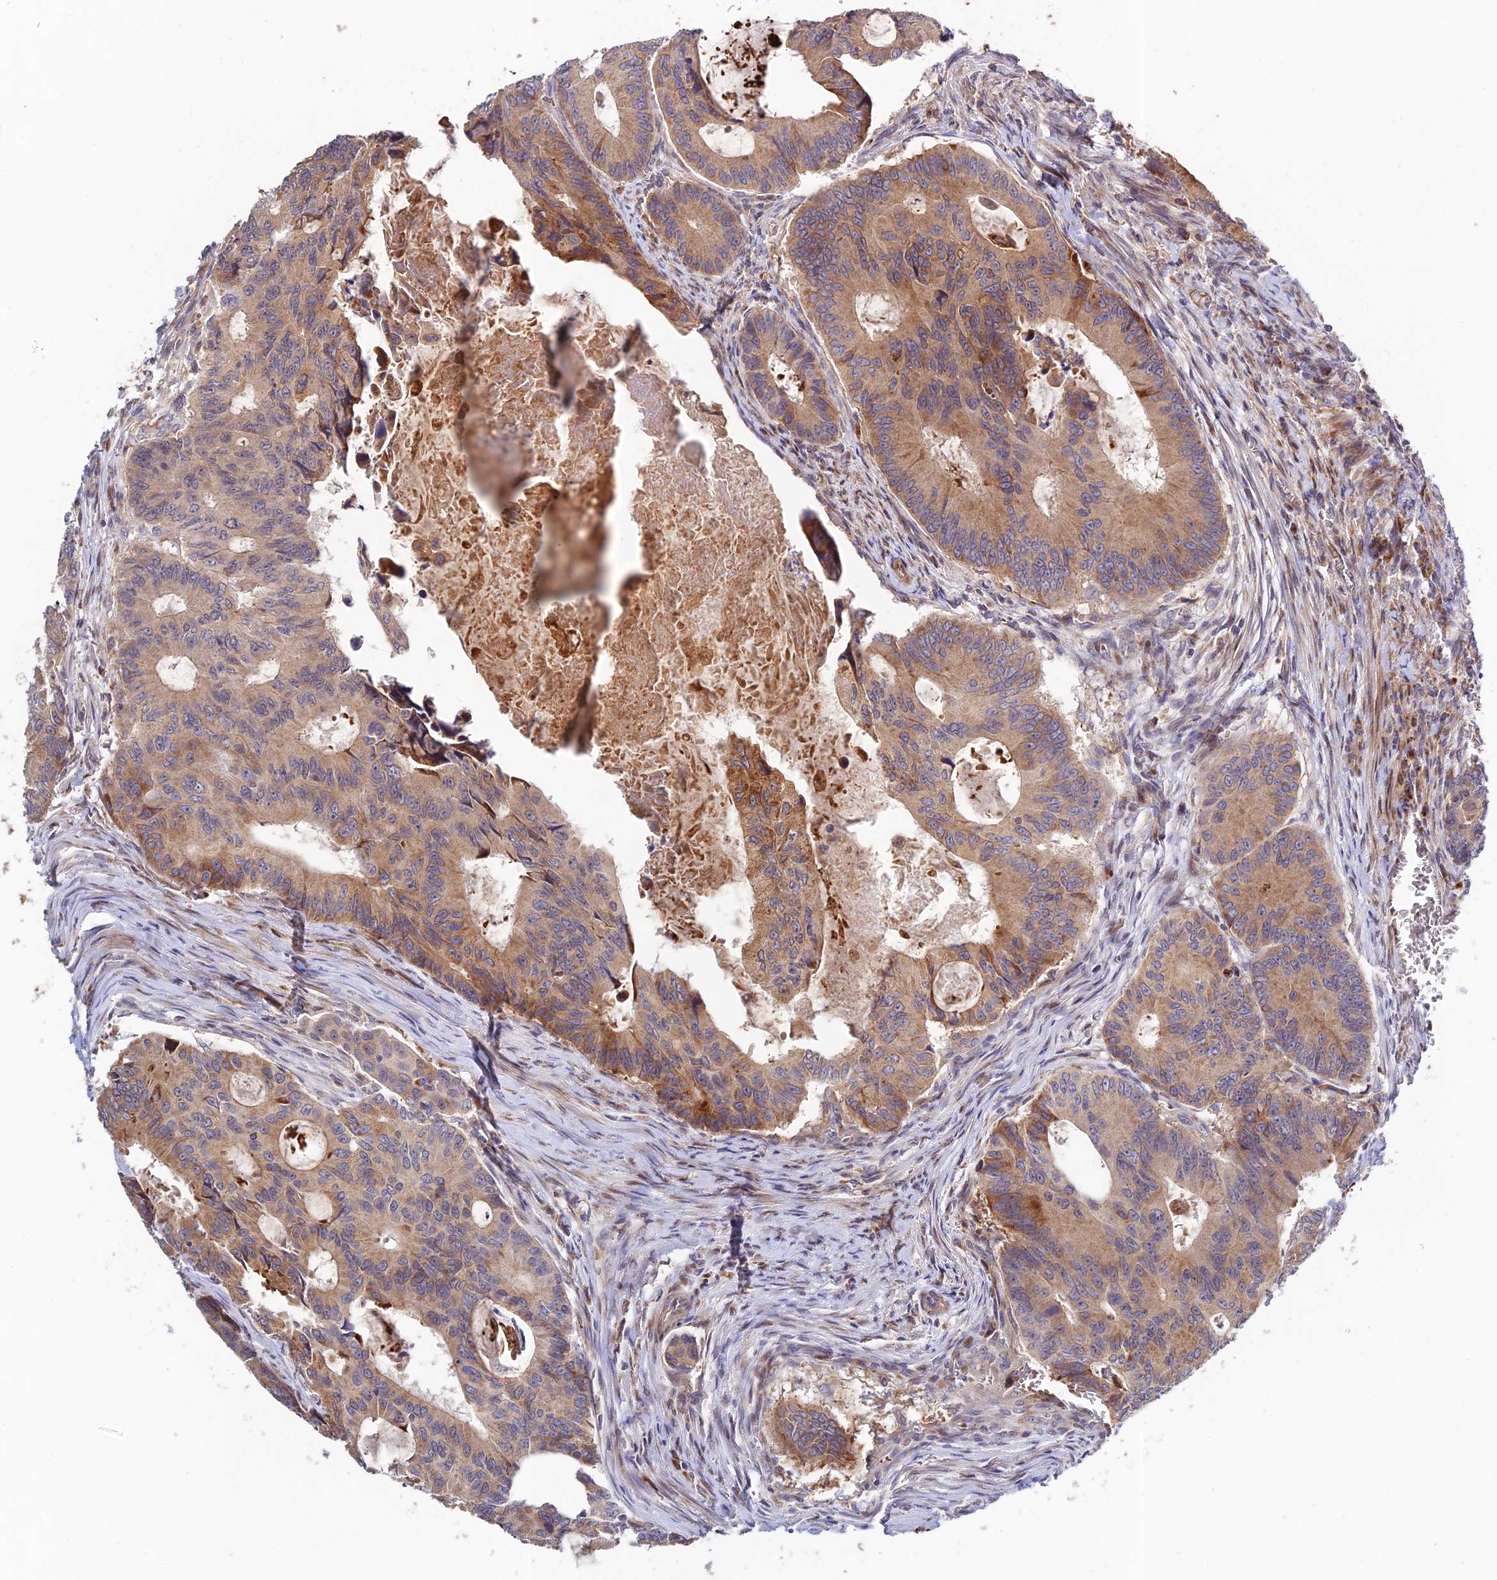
{"staining": {"intensity": "moderate", "quantity": ">75%", "location": "cytoplasmic/membranous"}, "tissue": "colorectal cancer", "cell_type": "Tumor cells", "image_type": "cancer", "snomed": [{"axis": "morphology", "description": "Adenocarcinoma, NOS"}, {"axis": "topography", "description": "Colon"}], "caption": "Colorectal cancer was stained to show a protein in brown. There is medium levels of moderate cytoplasmic/membranous expression in about >75% of tumor cells.", "gene": "FUOM", "patient": {"sex": "male", "age": 85}}